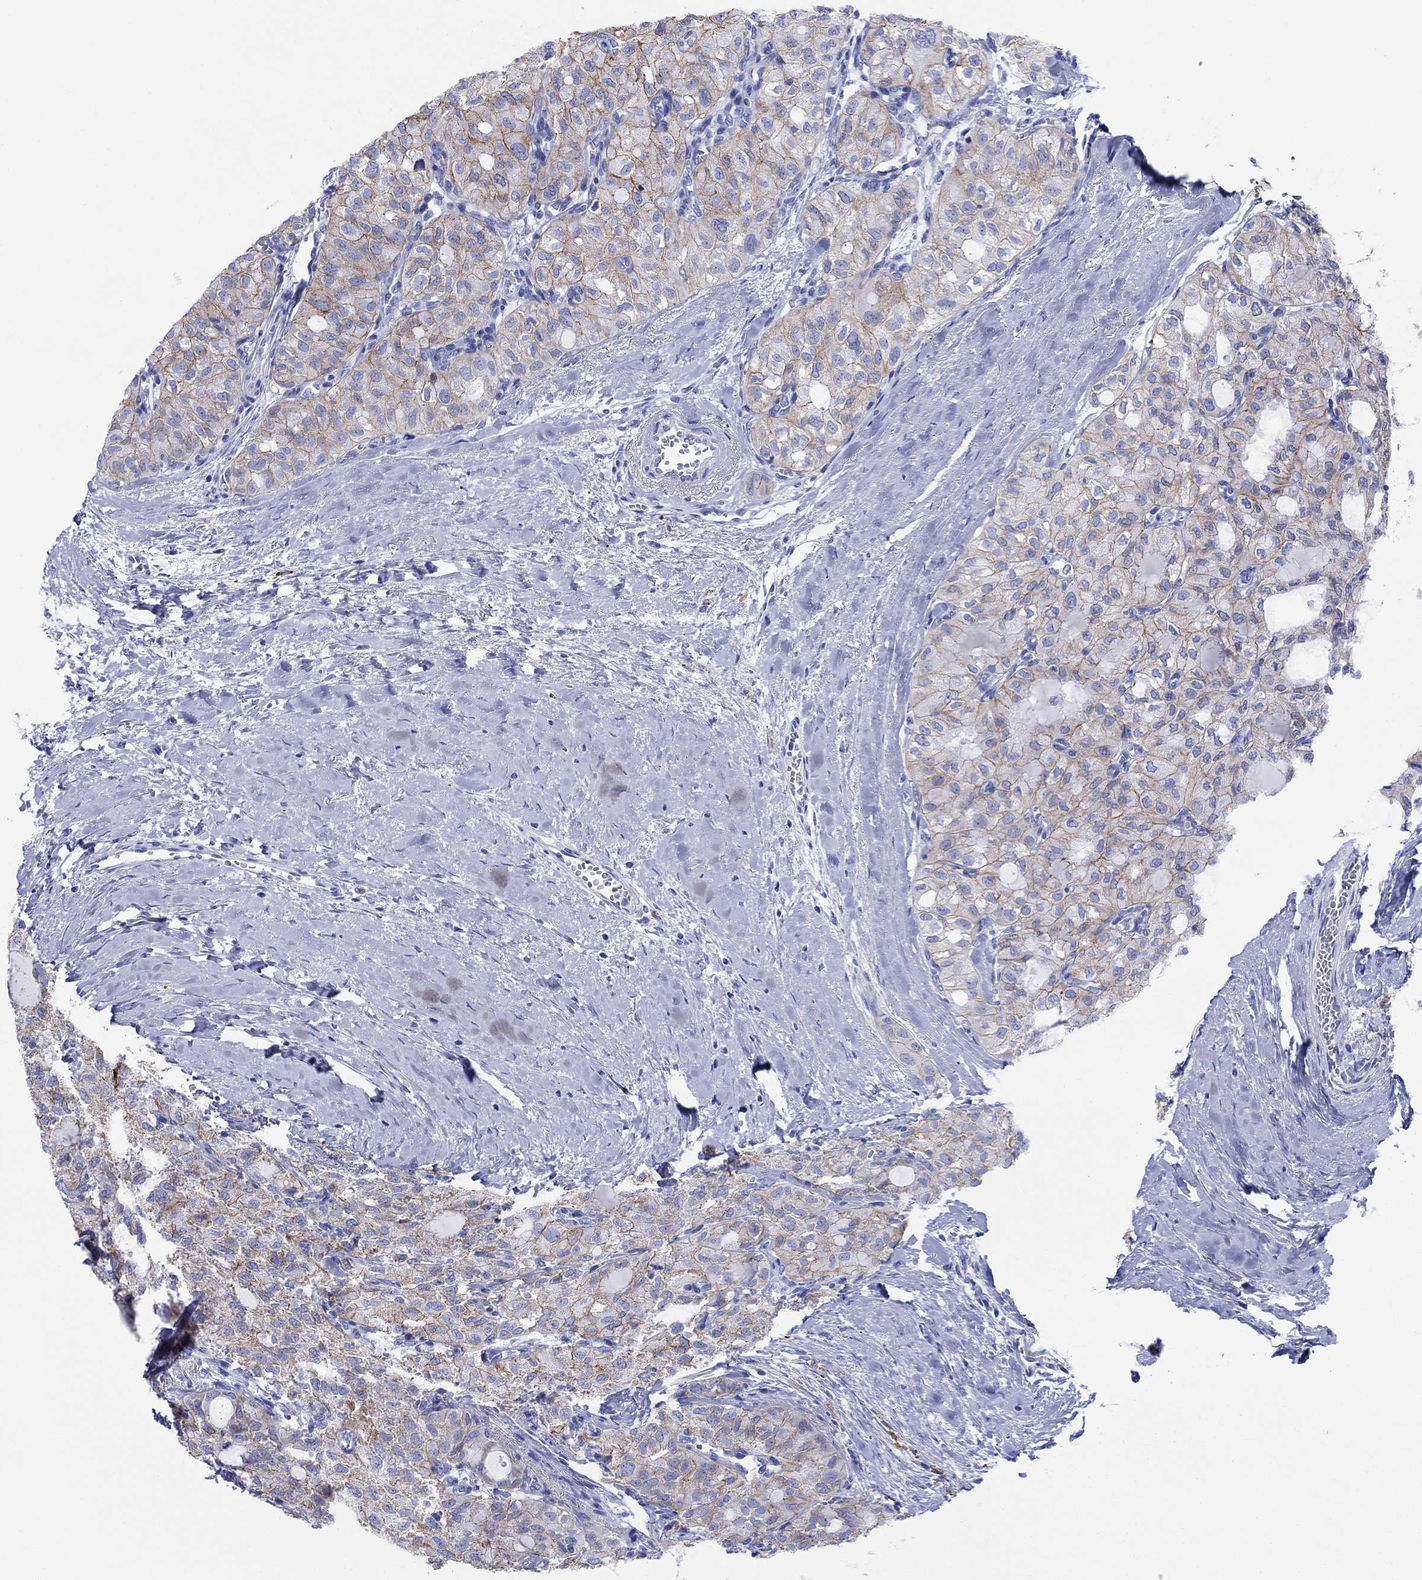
{"staining": {"intensity": "moderate", "quantity": ">75%", "location": "cytoplasmic/membranous"}, "tissue": "thyroid cancer", "cell_type": "Tumor cells", "image_type": "cancer", "snomed": [{"axis": "morphology", "description": "Follicular adenoma carcinoma, NOS"}, {"axis": "topography", "description": "Thyroid gland"}], "caption": "Brown immunohistochemical staining in human follicular adenoma carcinoma (thyroid) demonstrates moderate cytoplasmic/membranous staining in about >75% of tumor cells.", "gene": "ATP1B1", "patient": {"sex": "male", "age": 75}}